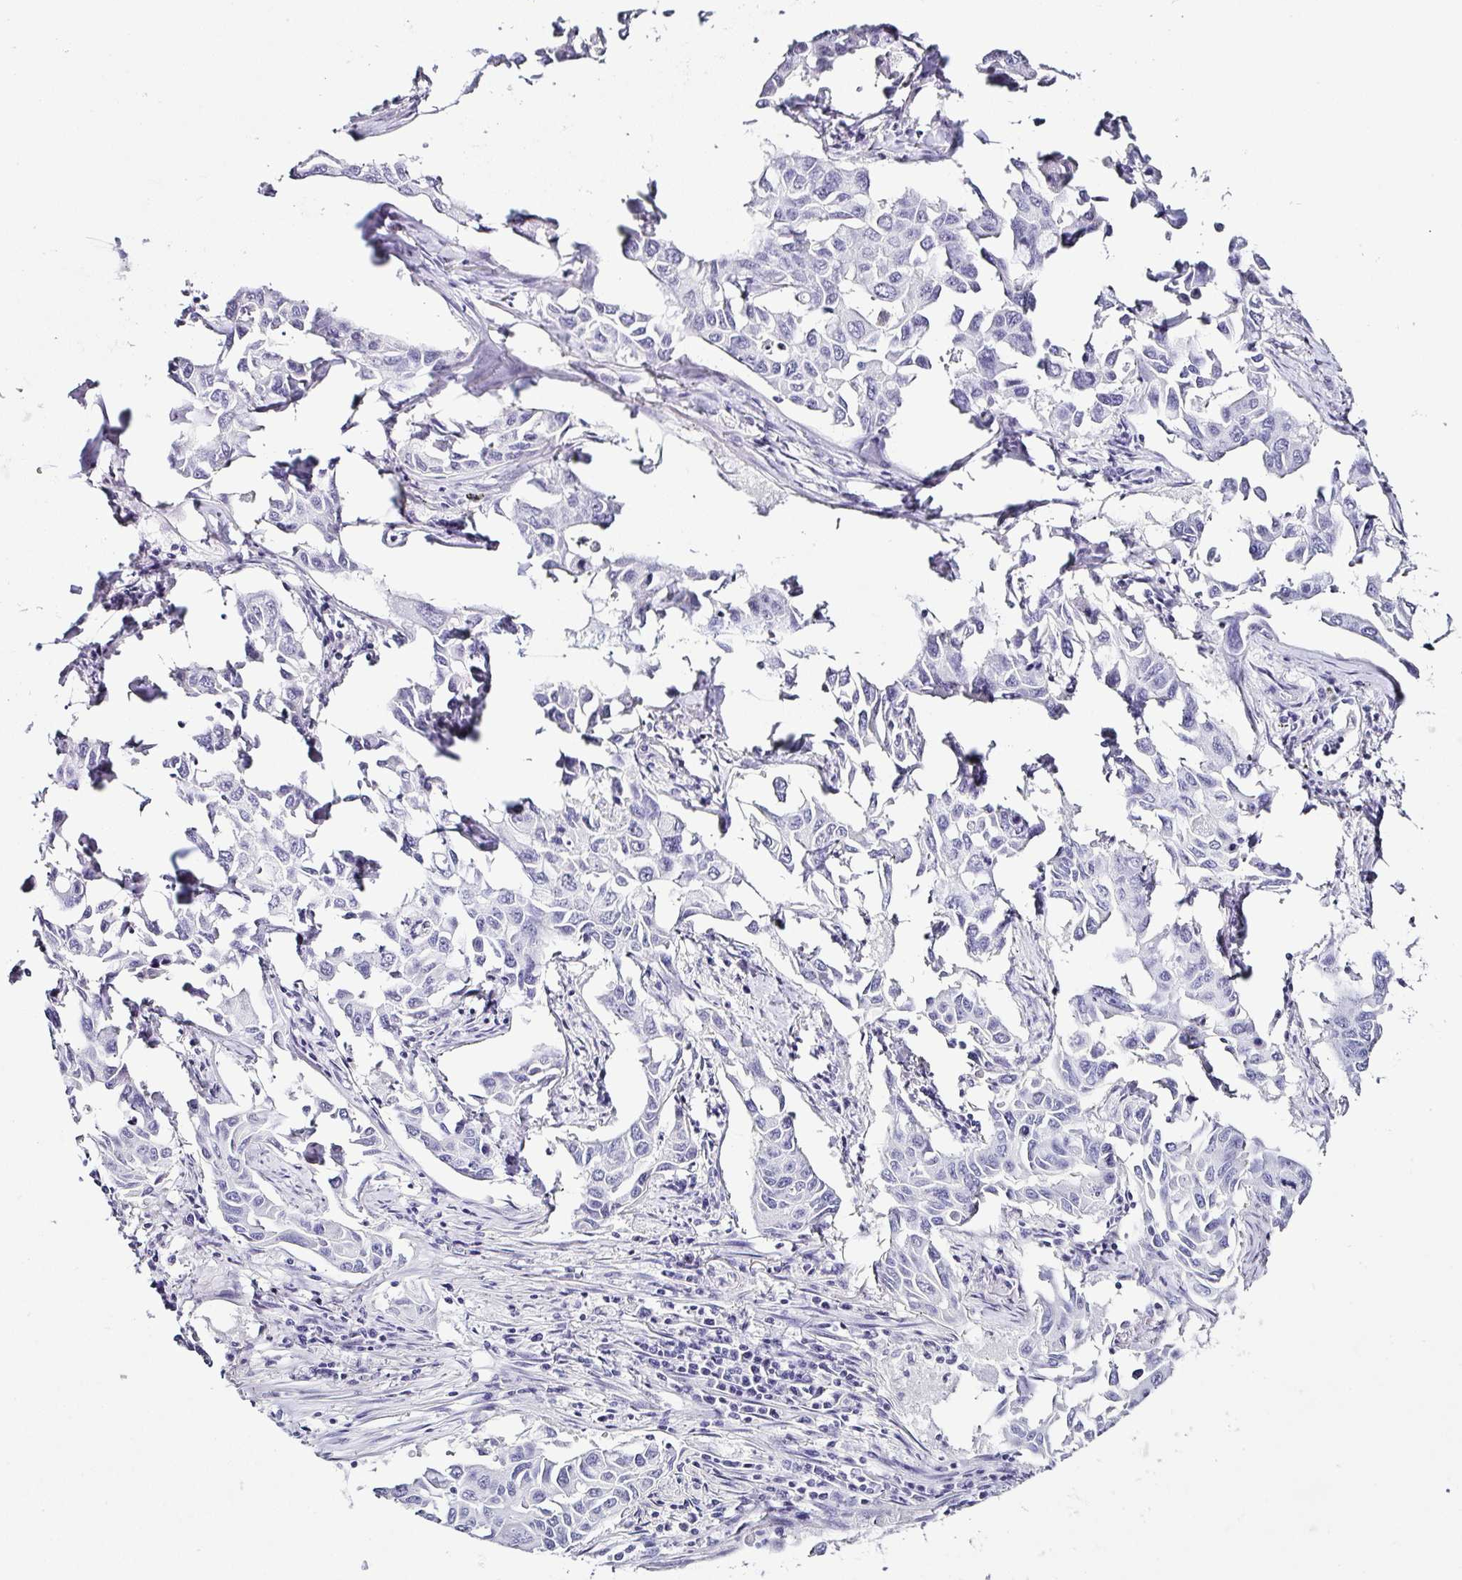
{"staining": {"intensity": "negative", "quantity": "none", "location": "none"}, "tissue": "lung cancer", "cell_type": "Tumor cells", "image_type": "cancer", "snomed": [{"axis": "morphology", "description": "Adenocarcinoma, NOS"}, {"axis": "topography", "description": "Lung"}], "caption": "An immunohistochemistry image of adenocarcinoma (lung) is shown. There is no staining in tumor cells of adenocarcinoma (lung).", "gene": "SERPINB3", "patient": {"sex": "male", "age": 64}}